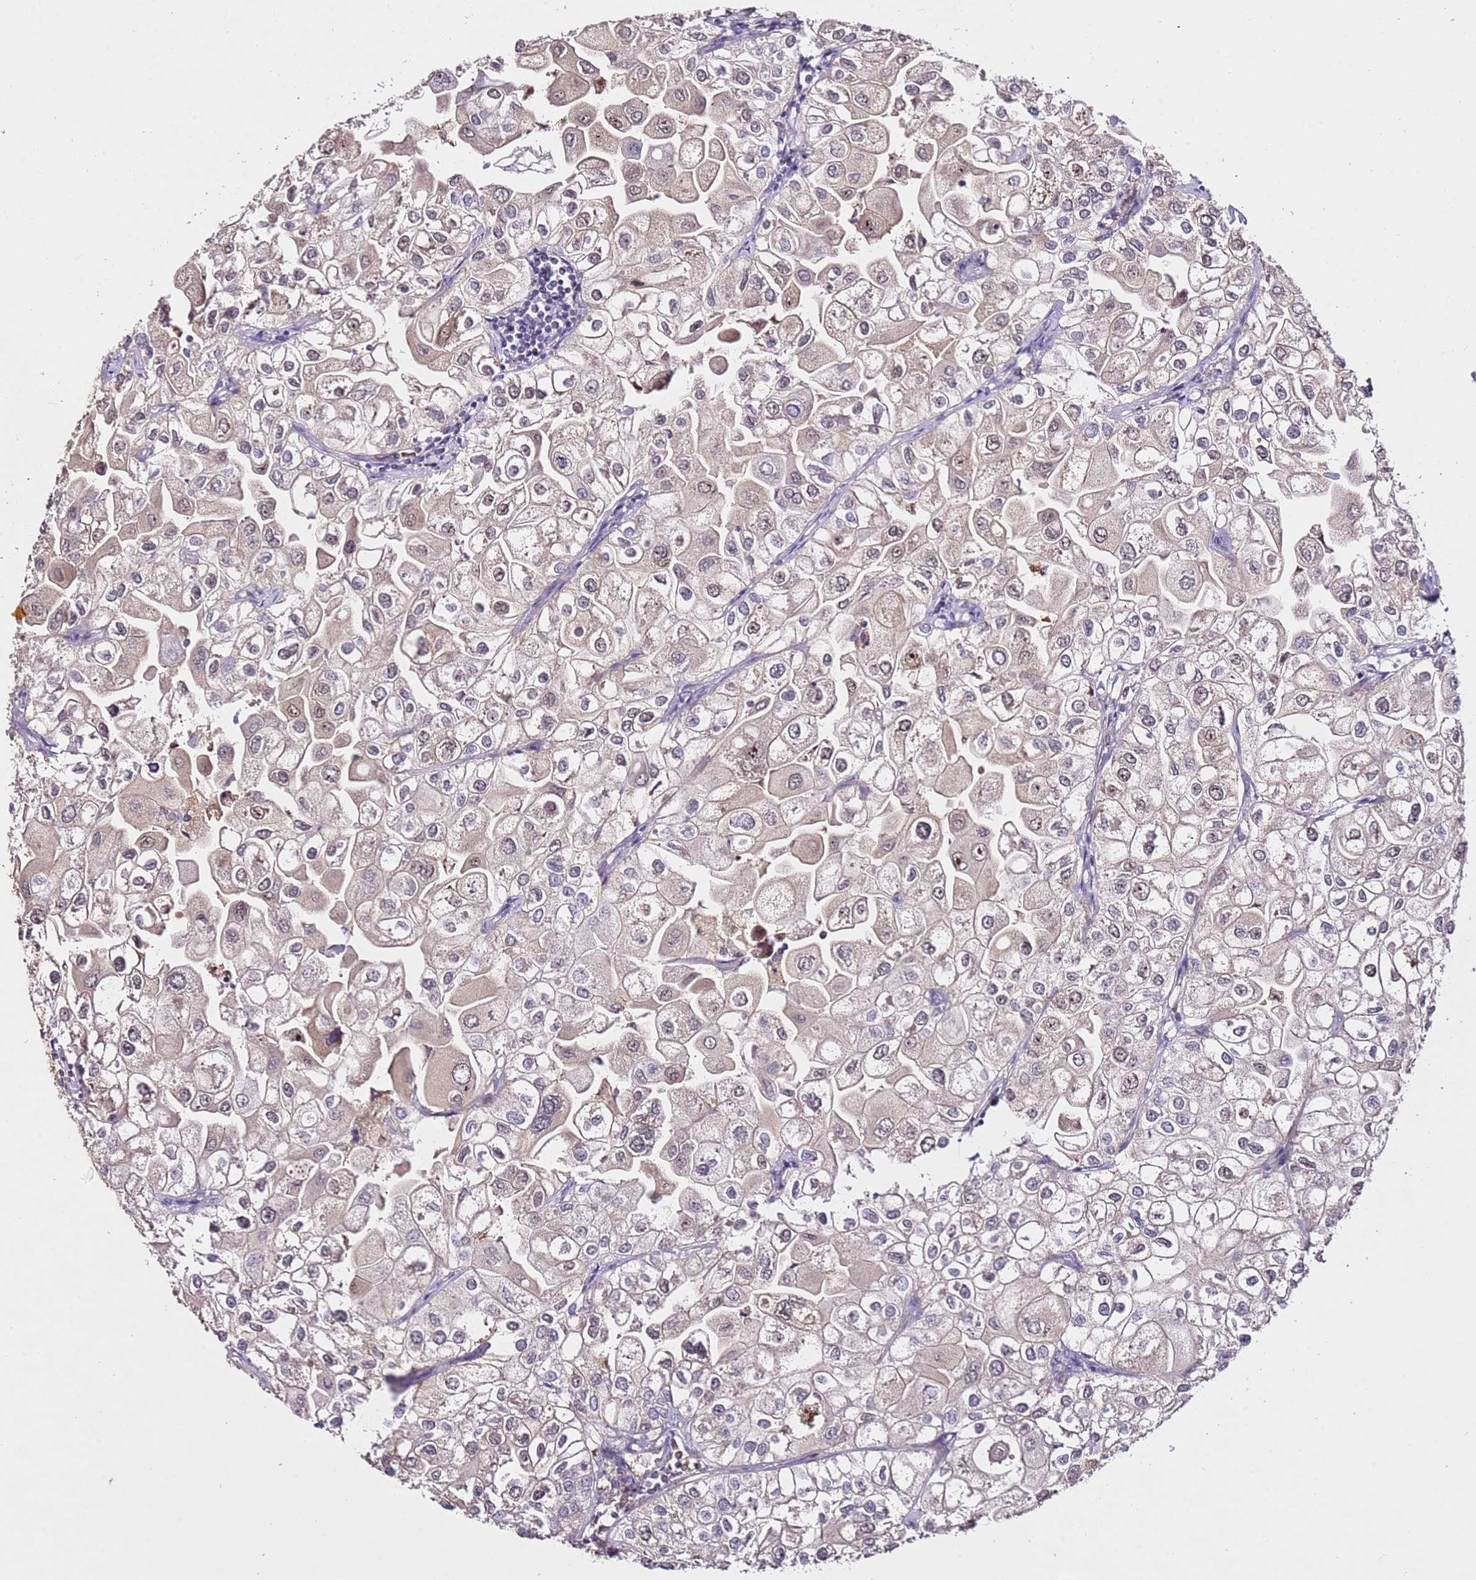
{"staining": {"intensity": "weak", "quantity": "<25%", "location": "cytoplasmic/membranous,nuclear"}, "tissue": "urothelial cancer", "cell_type": "Tumor cells", "image_type": "cancer", "snomed": [{"axis": "morphology", "description": "Urothelial carcinoma, High grade"}, {"axis": "topography", "description": "Urinary bladder"}], "caption": "The micrograph reveals no significant staining in tumor cells of high-grade urothelial carcinoma.", "gene": "DDX27", "patient": {"sex": "male", "age": 64}}